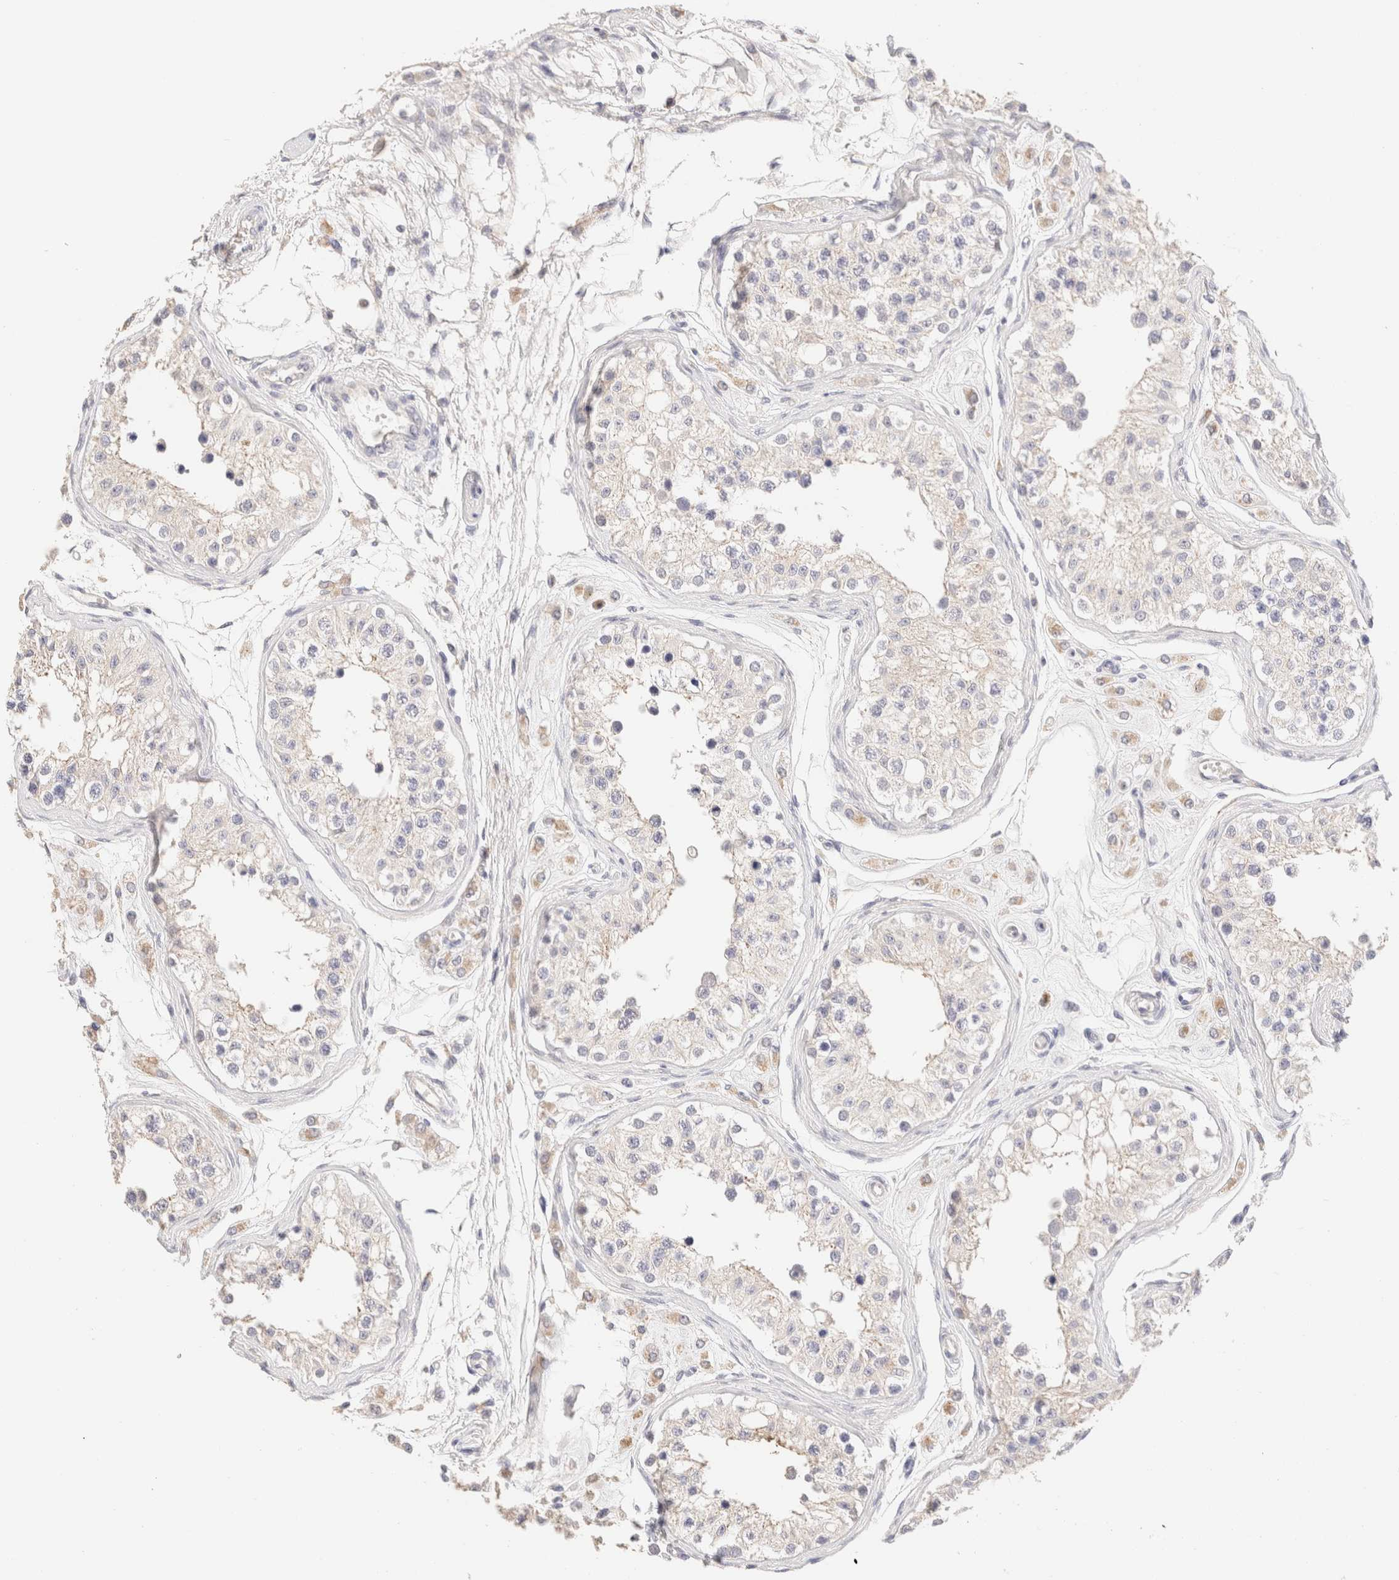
{"staining": {"intensity": "negative", "quantity": "none", "location": "none"}, "tissue": "testis", "cell_type": "Cells in seminiferous ducts", "image_type": "normal", "snomed": [{"axis": "morphology", "description": "Normal tissue, NOS"}, {"axis": "morphology", "description": "Adenocarcinoma, metastatic, NOS"}, {"axis": "topography", "description": "Testis"}], "caption": "High magnification brightfield microscopy of unremarkable testis stained with DAB (brown) and counterstained with hematoxylin (blue): cells in seminiferous ducts show no significant expression.", "gene": "SCGB2A2", "patient": {"sex": "male", "age": 26}}